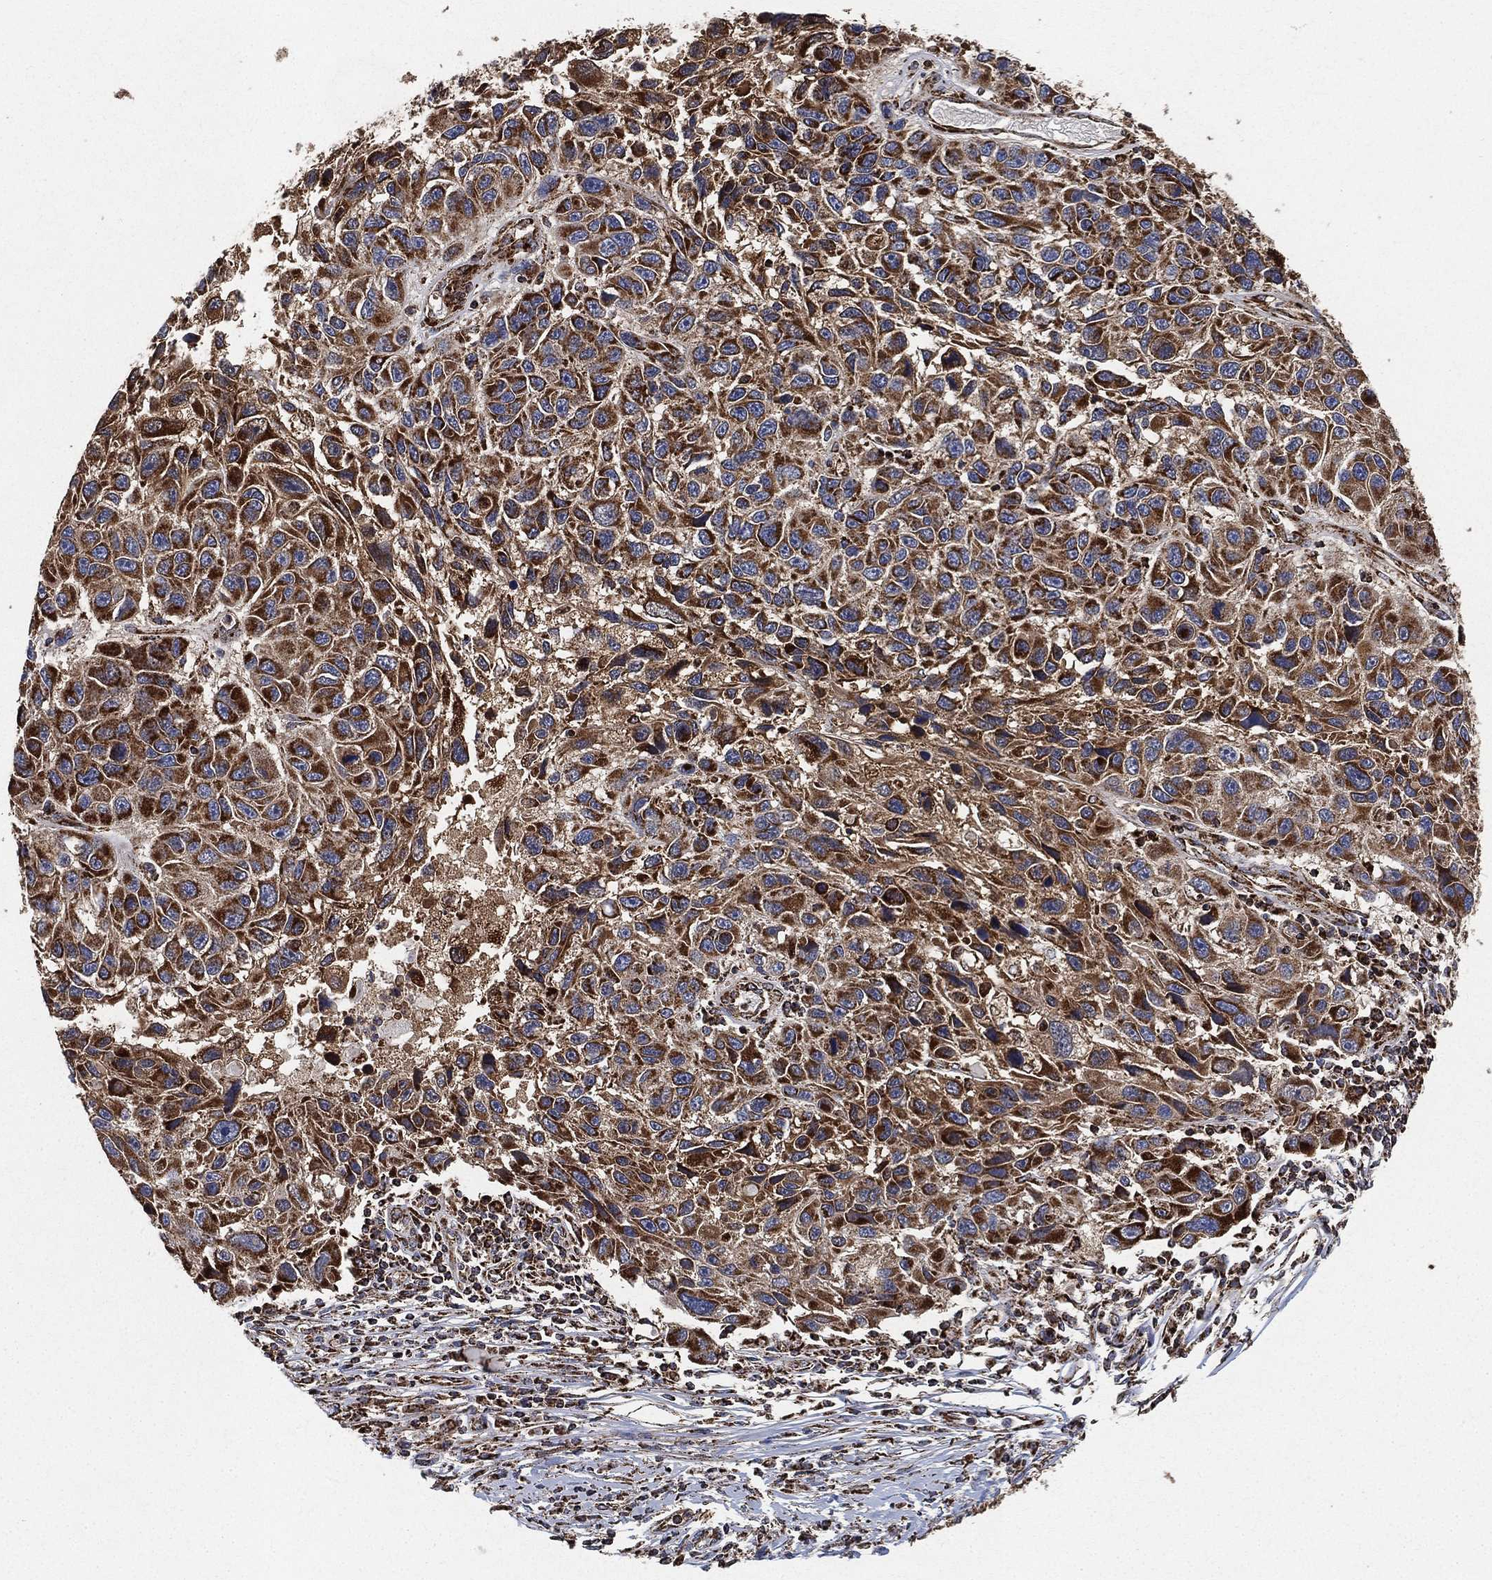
{"staining": {"intensity": "strong", "quantity": ">75%", "location": "cytoplasmic/membranous"}, "tissue": "melanoma", "cell_type": "Tumor cells", "image_type": "cancer", "snomed": [{"axis": "morphology", "description": "Malignant melanoma, NOS"}, {"axis": "topography", "description": "Skin"}], "caption": "Immunohistochemistry (IHC) (DAB (3,3'-diaminobenzidine)) staining of human malignant melanoma reveals strong cytoplasmic/membranous protein staining in approximately >75% of tumor cells.", "gene": "SLC38A7", "patient": {"sex": "male", "age": 53}}